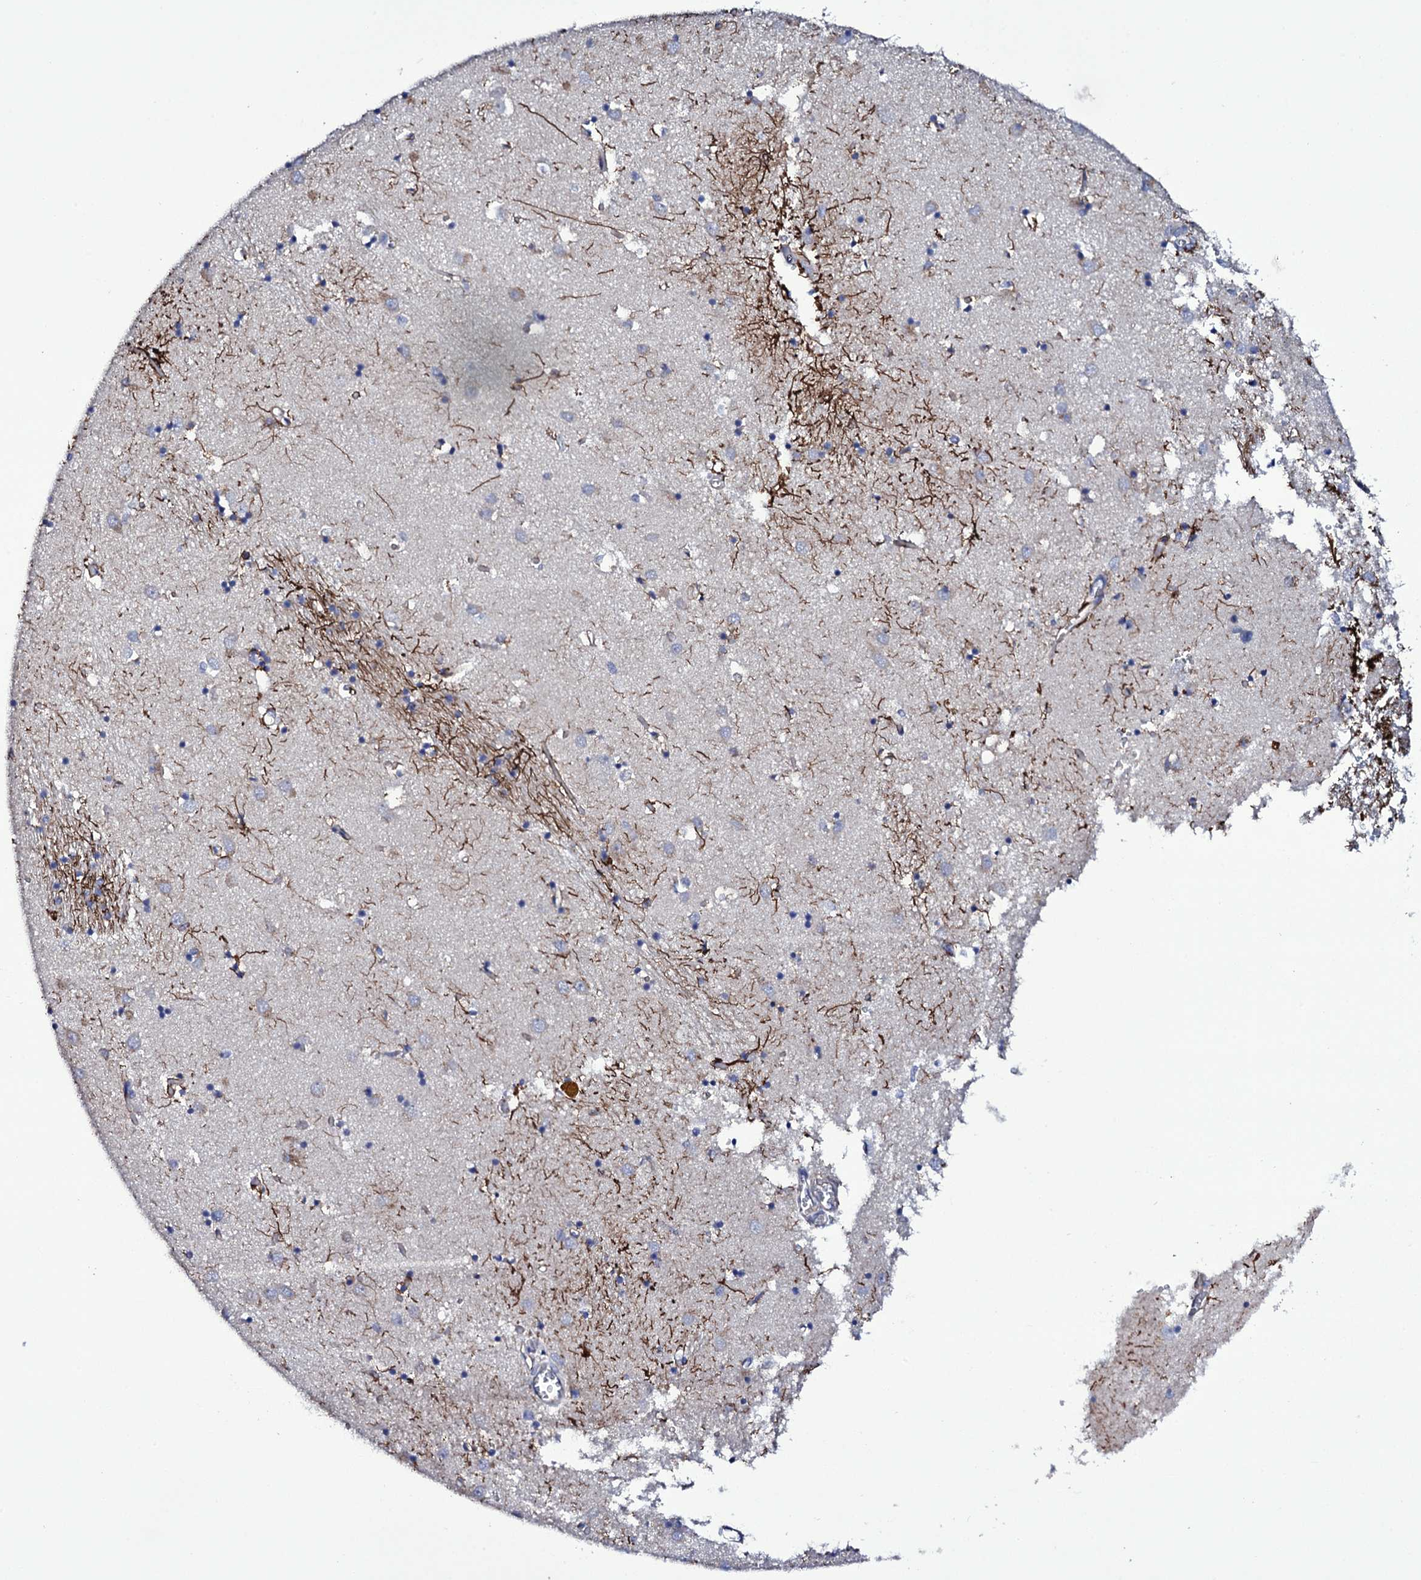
{"staining": {"intensity": "moderate", "quantity": "<25%", "location": "cytoplasmic/membranous"}, "tissue": "caudate", "cell_type": "Glial cells", "image_type": "normal", "snomed": [{"axis": "morphology", "description": "Normal tissue, NOS"}, {"axis": "topography", "description": "Lateral ventricle wall"}], "caption": "IHC (DAB) staining of unremarkable caudate displays moderate cytoplasmic/membranous protein positivity in about <25% of glial cells.", "gene": "BCL2L14", "patient": {"sex": "male", "age": 70}}